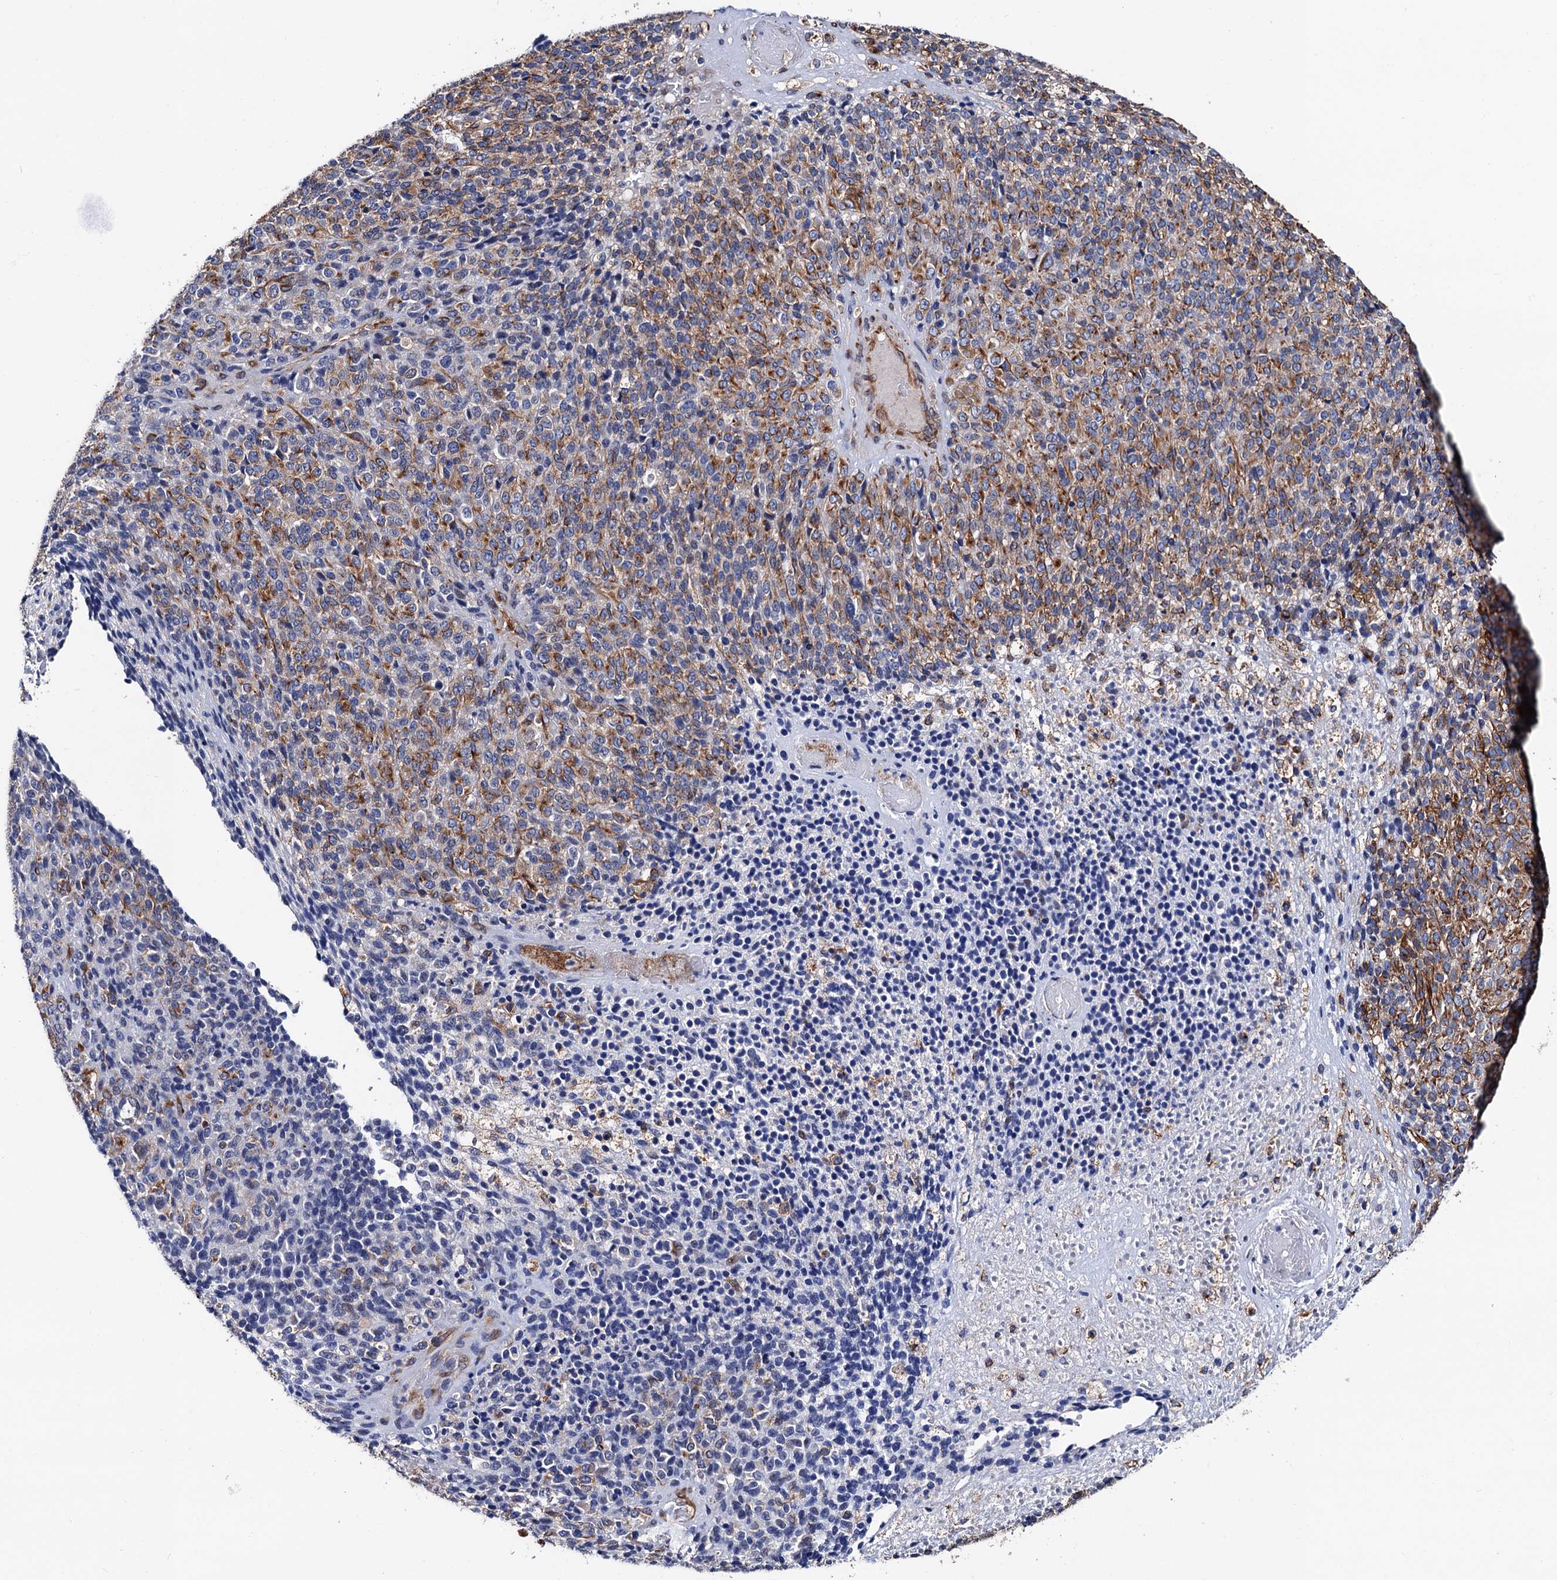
{"staining": {"intensity": "moderate", "quantity": ">75%", "location": "cytoplasmic/membranous"}, "tissue": "melanoma", "cell_type": "Tumor cells", "image_type": "cancer", "snomed": [{"axis": "morphology", "description": "Malignant melanoma, Metastatic site"}, {"axis": "topography", "description": "Brain"}], "caption": "Human melanoma stained with a brown dye exhibits moderate cytoplasmic/membranous positive positivity in about >75% of tumor cells.", "gene": "ZDHHC18", "patient": {"sex": "female", "age": 56}}